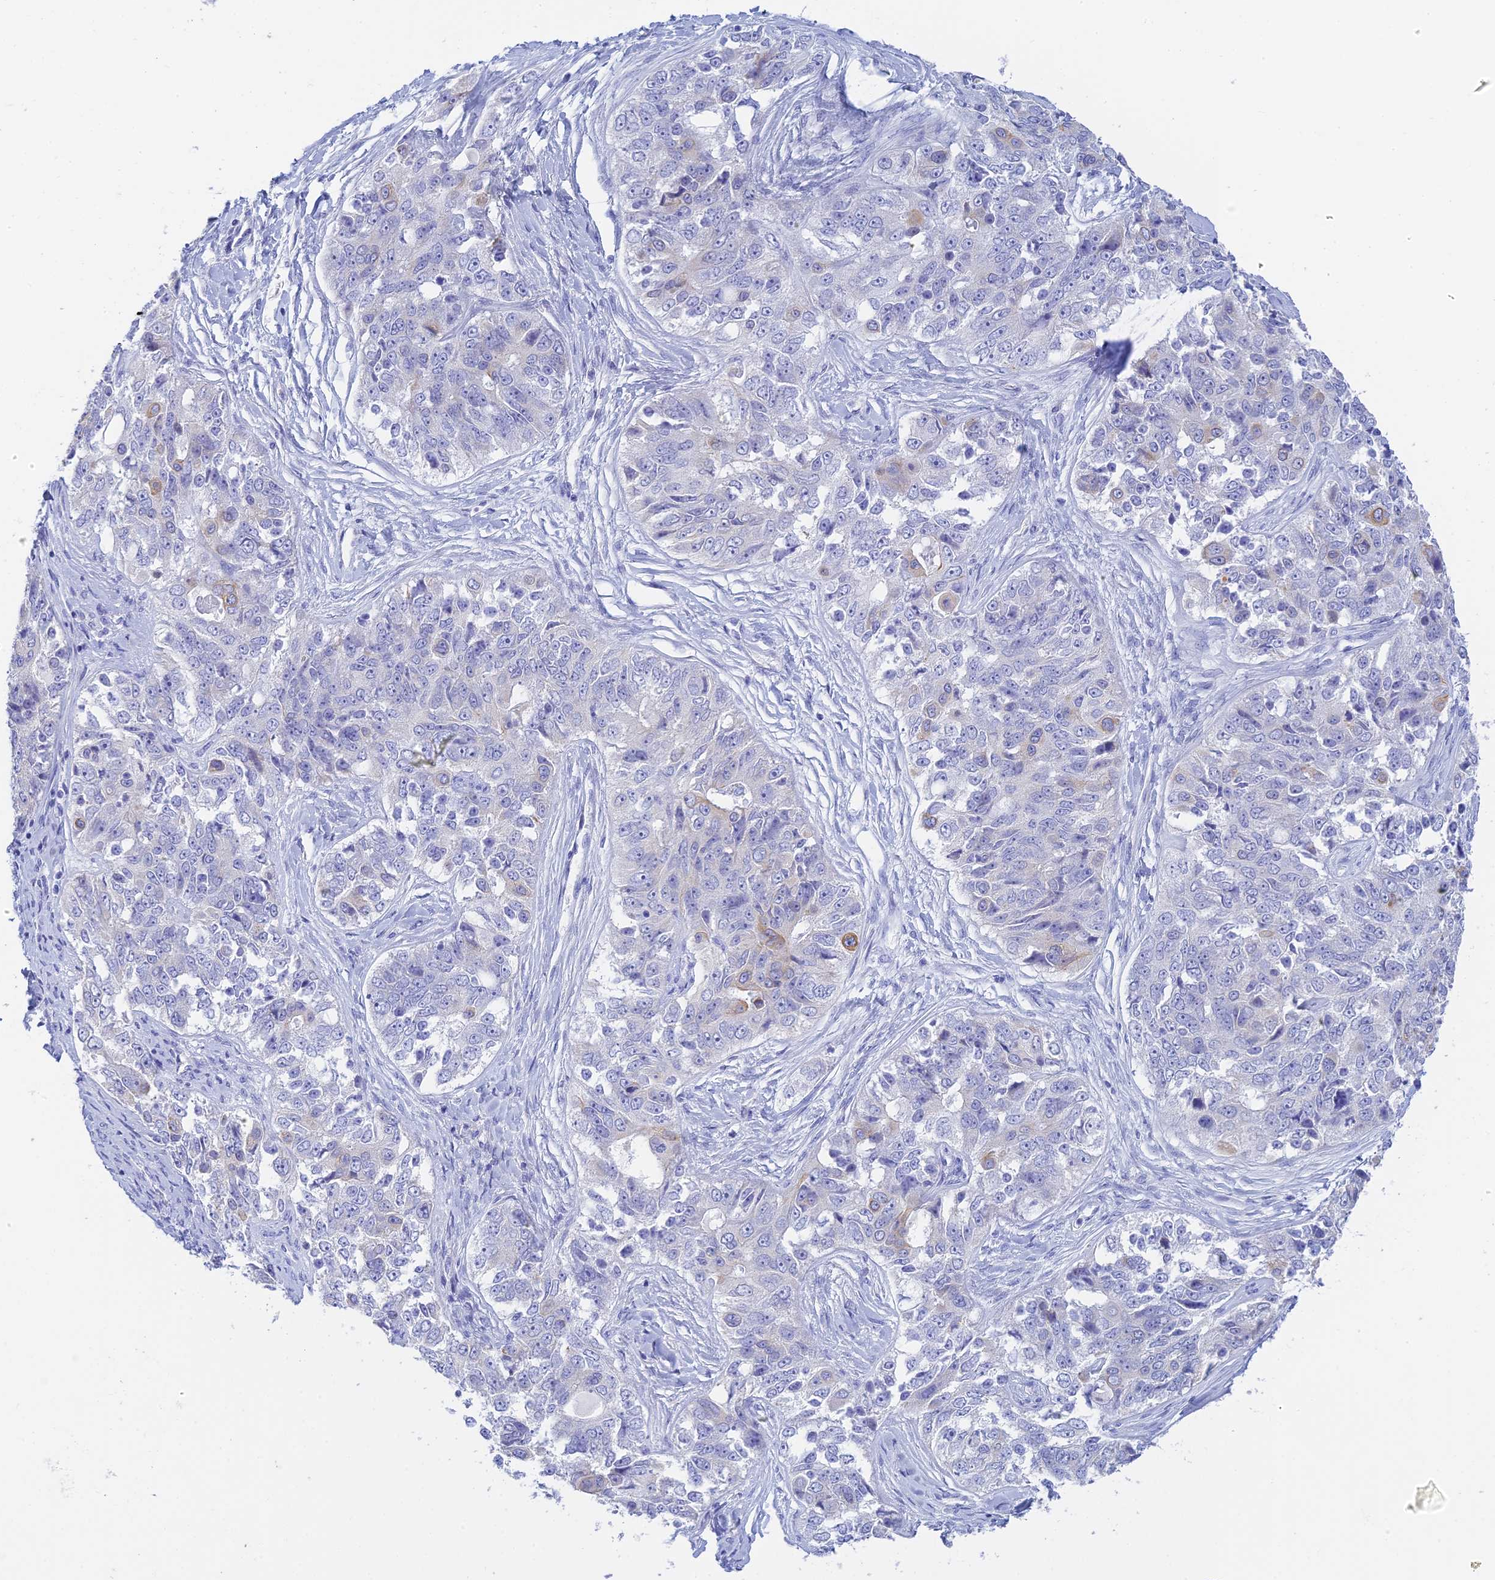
{"staining": {"intensity": "negative", "quantity": "none", "location": "none"}, "tissue": "ovarian cancer", "cell_type": "Tumor cells", "image_type": "cancer", "snomed": [{"axis": "morphology", "description": "Carcinoma, endometroid"}, {"axis": "topography", "description": "Ovary"}], "caption": "Endometroid carcinoma (ovarian) was stained to show a protein in brown. There is no significant positivity in tumor cells. The staining is performed using DAB (3,3'-diaminobenzidine) brown chromogen with nuclei counter-stained in using hematoxylin.", "gene": "CEP152", "patient": {"sex": "female", "age": 51}}